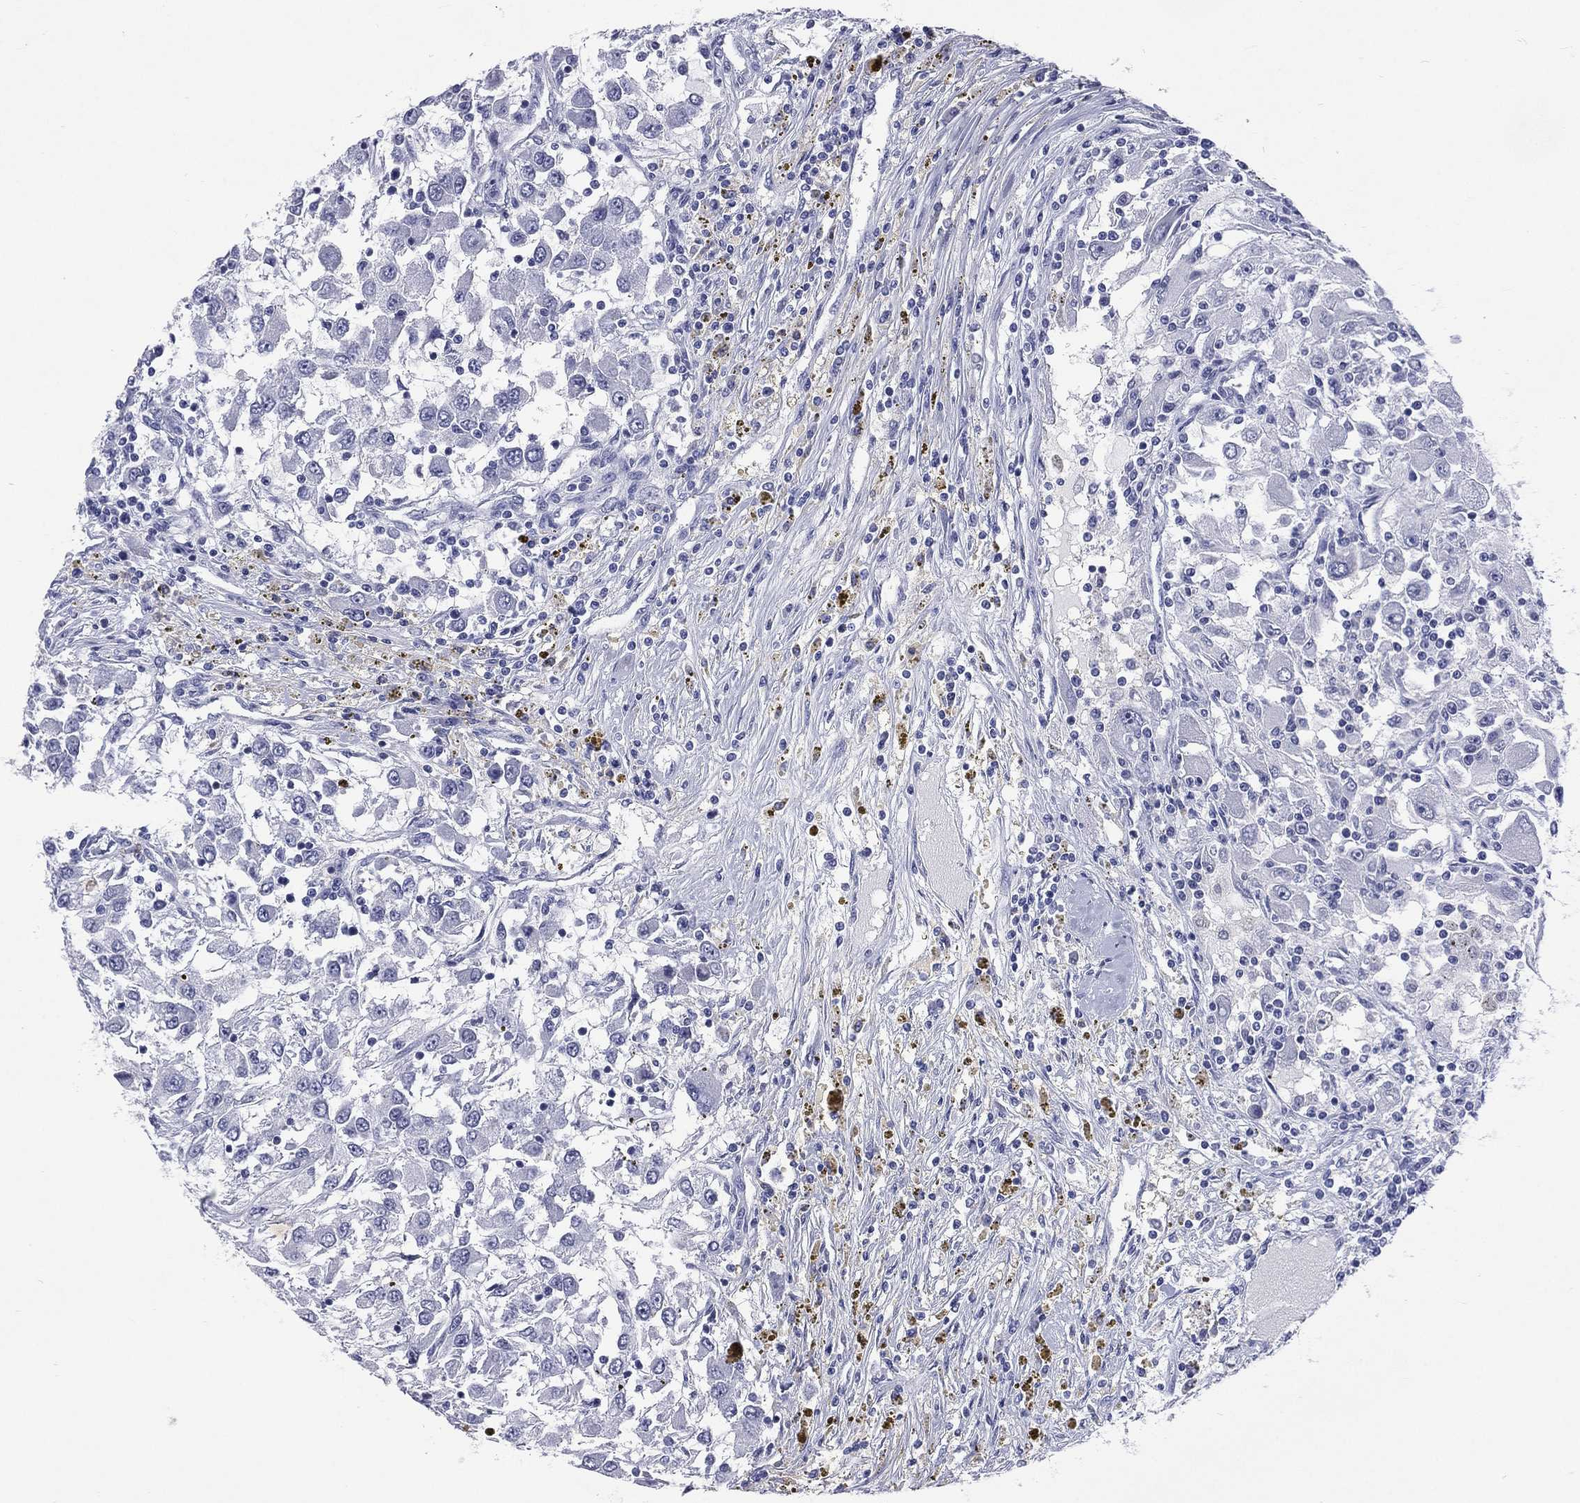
{"staining": {"intensity": "negative", "quantity": "none", "location": "none"}, "tissue": "renal cancer", "cell_type": "Tumor cells", "image_type": "cancer", "snomed": [{"axis": "morphology", "description": "Adenocarcinoma, NOS"}, {"axis": "topography", "description": "Kidney"}], "caption": "Protein analysis of renal cancer exhibits no significant positivity in tumor cells.", "gene": "SSX1", "patient": {"sex": "female", "age": 67}}